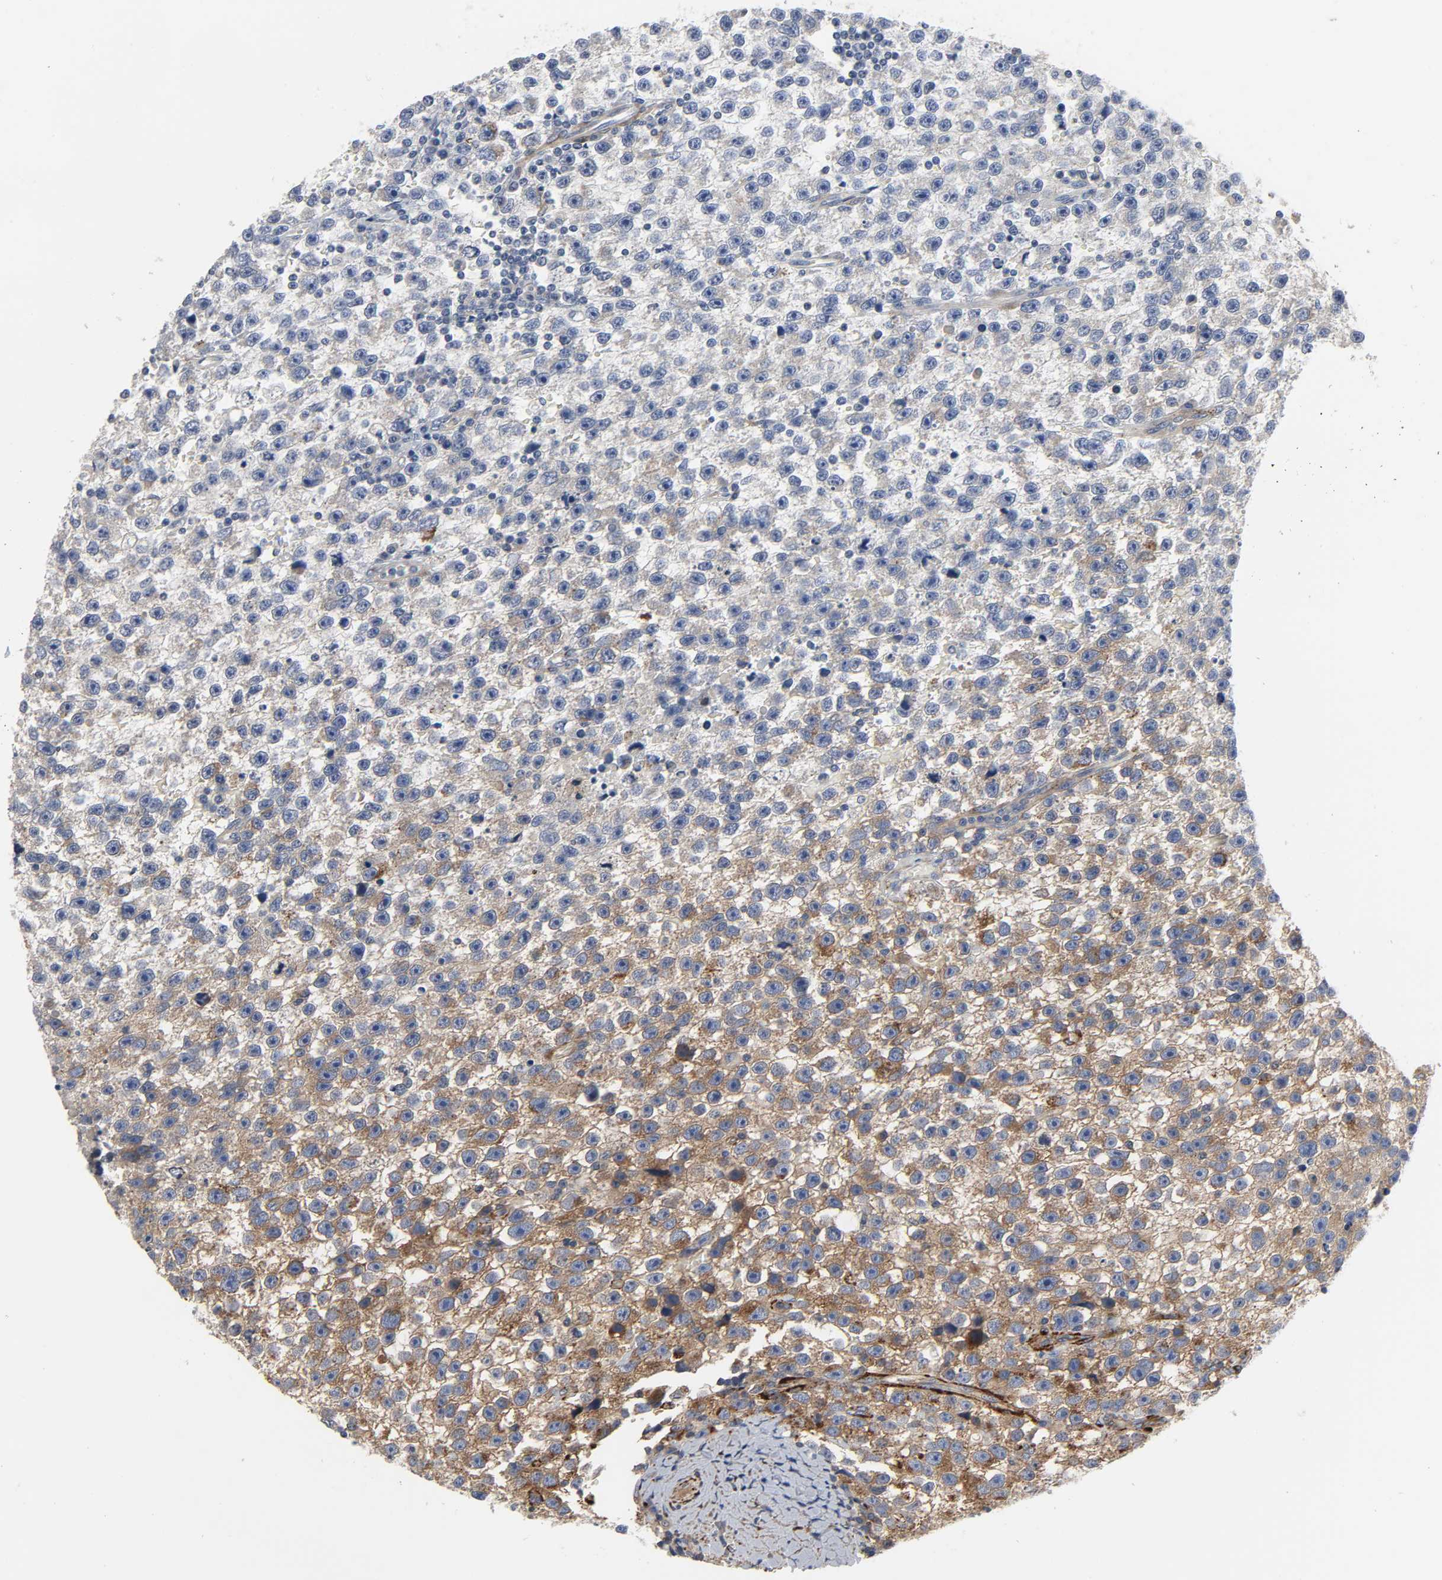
{"staining": {"intensity": "moderate", "quantity": "25%-75%", "location": "cytoplasmic/membranous"}, "tissue": "testis cancer", "cell_type": "Tumor cells", "image_type": "cancer", "snomed": [{"axis": "morphology", "description": "Seminoma, NOS"}, {"axis": "topography", "description": "Testis"}], "caption": "IHC (DAB) staining of human testis cancer (seminoma) demonstrates moderate cytoplasmic/membranous protein expression in approximately 25%-75% of tumor cells.", "gene": "ARHGAP1", "patient": {"sex": "male", "age": 33}}